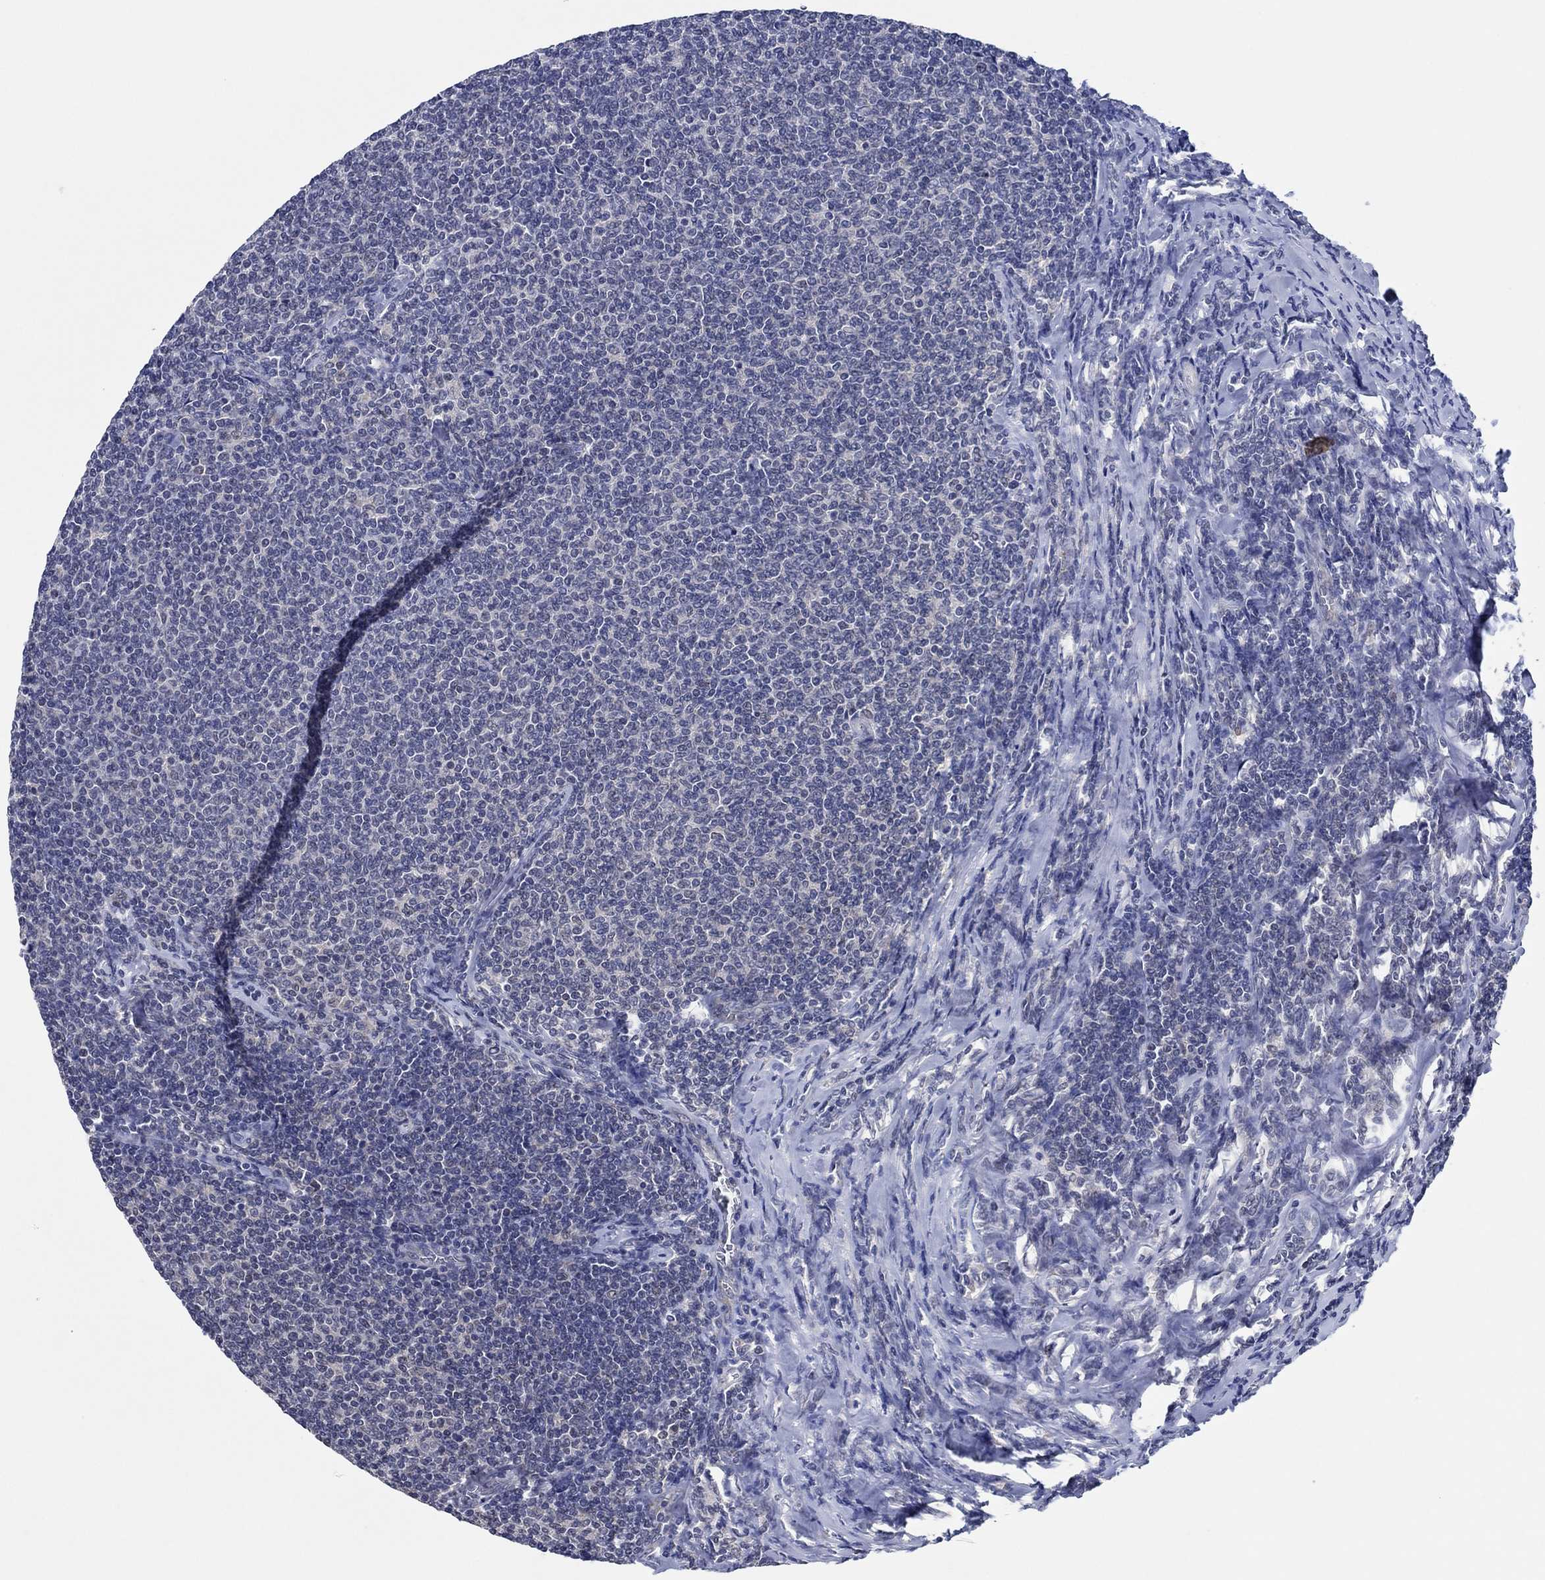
{"staining": {"intensity": "negative", "quantity": "none", "location": "none"}, "tissue": "lymphoma", "cell_type": "Tumor cells", "image_type": "cancer", "snomed": [{"axis": "morphology", "description": "Malignant lymphoma, non-Hodgkin's type, Low grade"}, {"axis": "topography", "description": "Lymph node"}], "caption": "Immunohistochemistry of low-grade malignant lymphoma, non-Hodgkin's type reveals no staining in tumor cells.", "gene": "PRRT3", "patient": {"sex": "male", "age": 52}}